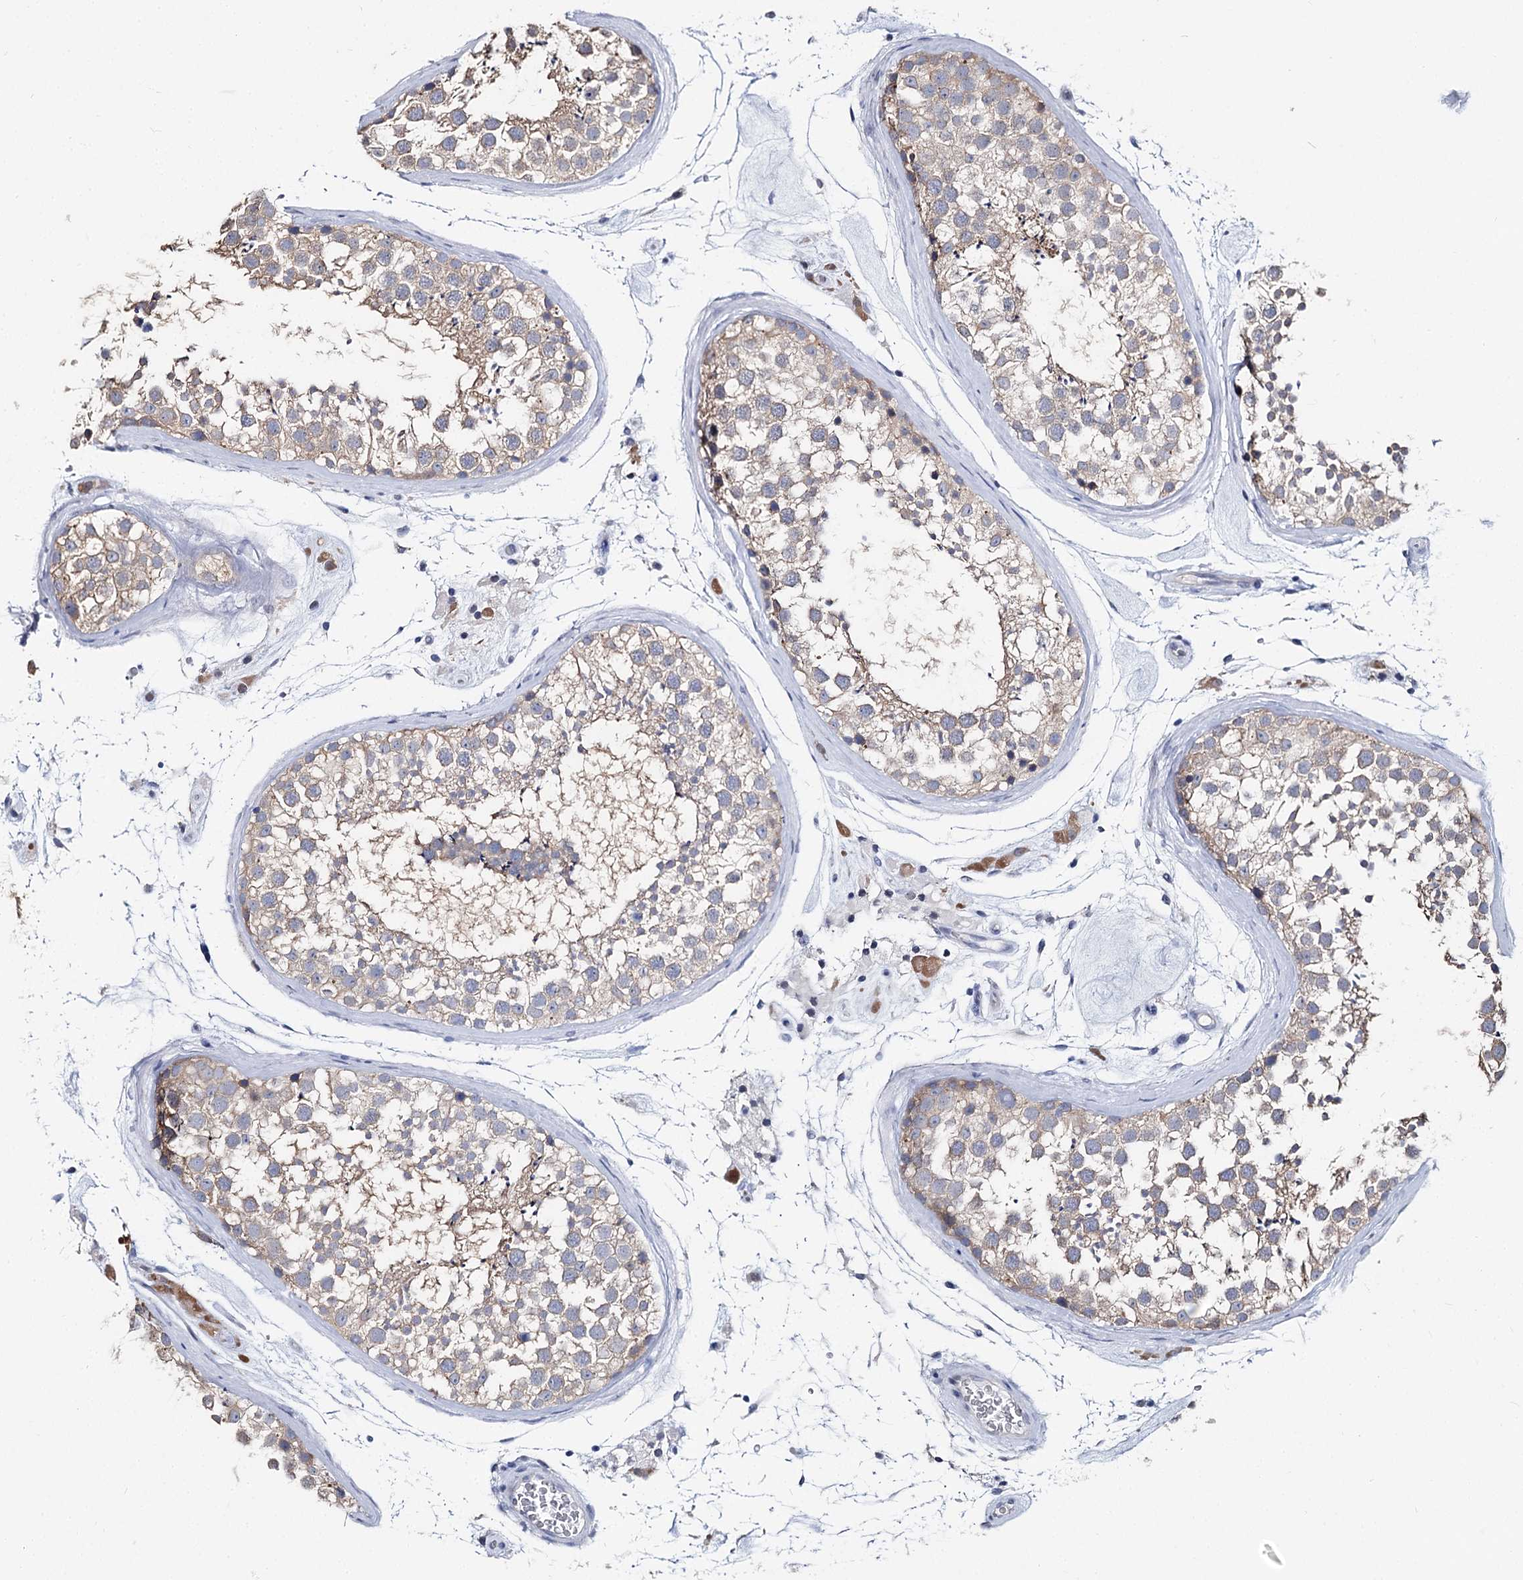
{"staining": {"intensity": "weak", "quantity": "<25%", "location": "cytoplasmic/membranous"}, "tissue": "testis", "cell_type": "Cells in seminiferous ducts", "image_type": "normal", "snomed": [{"axis": "morphology", "description": "Normal tissue, NOS"}, {"axis": "topography", "description": "Testis"}], "caption": "A photomicrograph of human testis is negative for staining in cells in seminiferous ducts. The staining was performed using DAB (3,3'-diaminobenzidine) to visualize the protein expression in brown, while the nuclei were stained in blue with hematoxylin (Magnification: 20x).", "gene": "UGP2", "patient": {"sex": "male", "age": 46}}